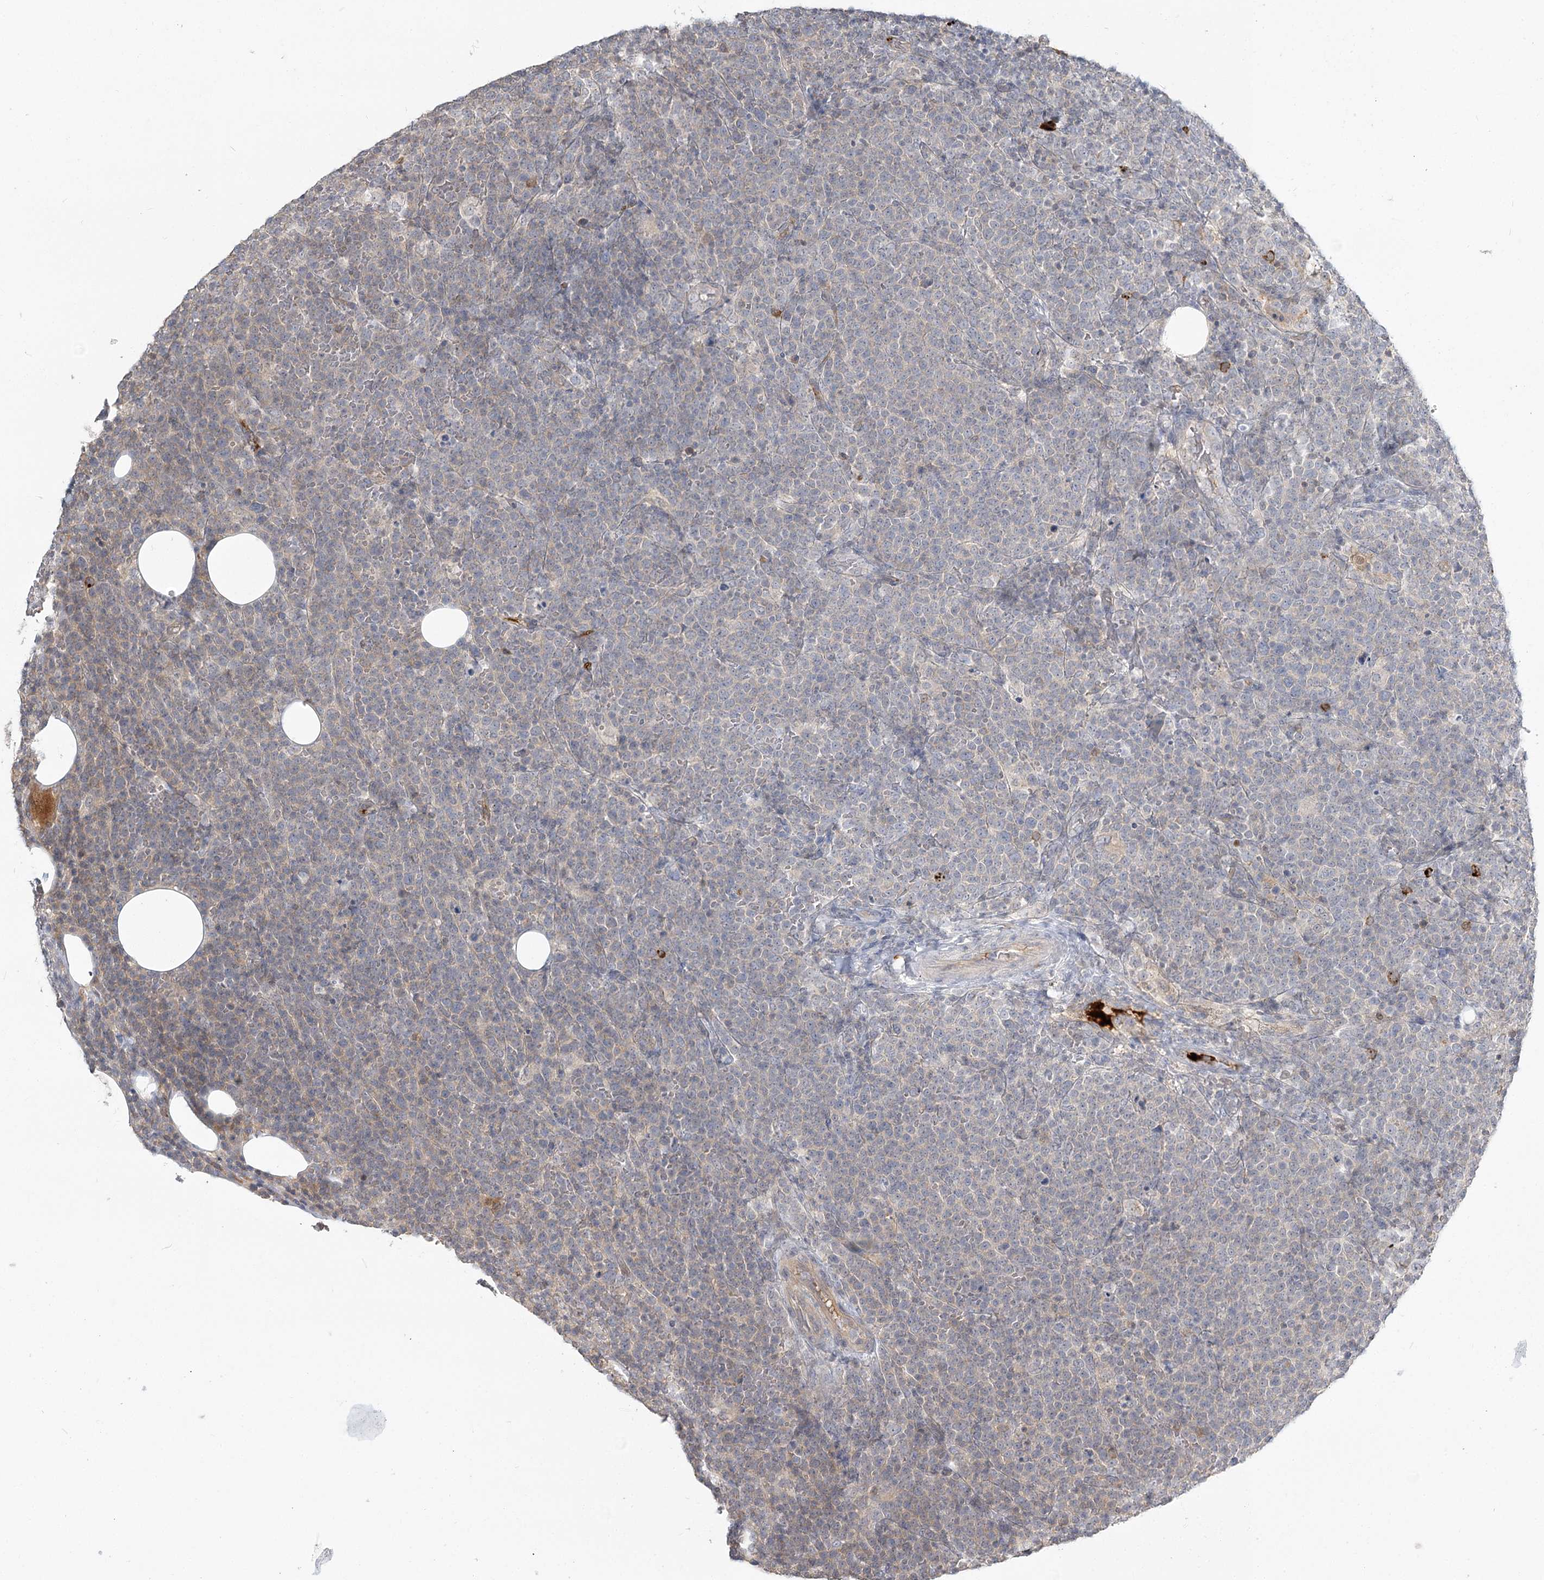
{"staining": {"intensity": "negative", "quantity": "none", "location": "none"}, "tissue": "lymphoma", "cell_type": "Tumor cells", "image_type": "cancer", "snomed": [{"axis": "morphology", "description": "Malignant lymphoma, non-Hodgkin's type, High grade"}, {"axis": "topography", "description": "Lymph node"}], "caption": "Immunohistochemical staining of human lymphoma demonstrates no significant expression in tumor cells.", "gene": "GUCY2C", "patient": {"sex": "male", "age": 61}}